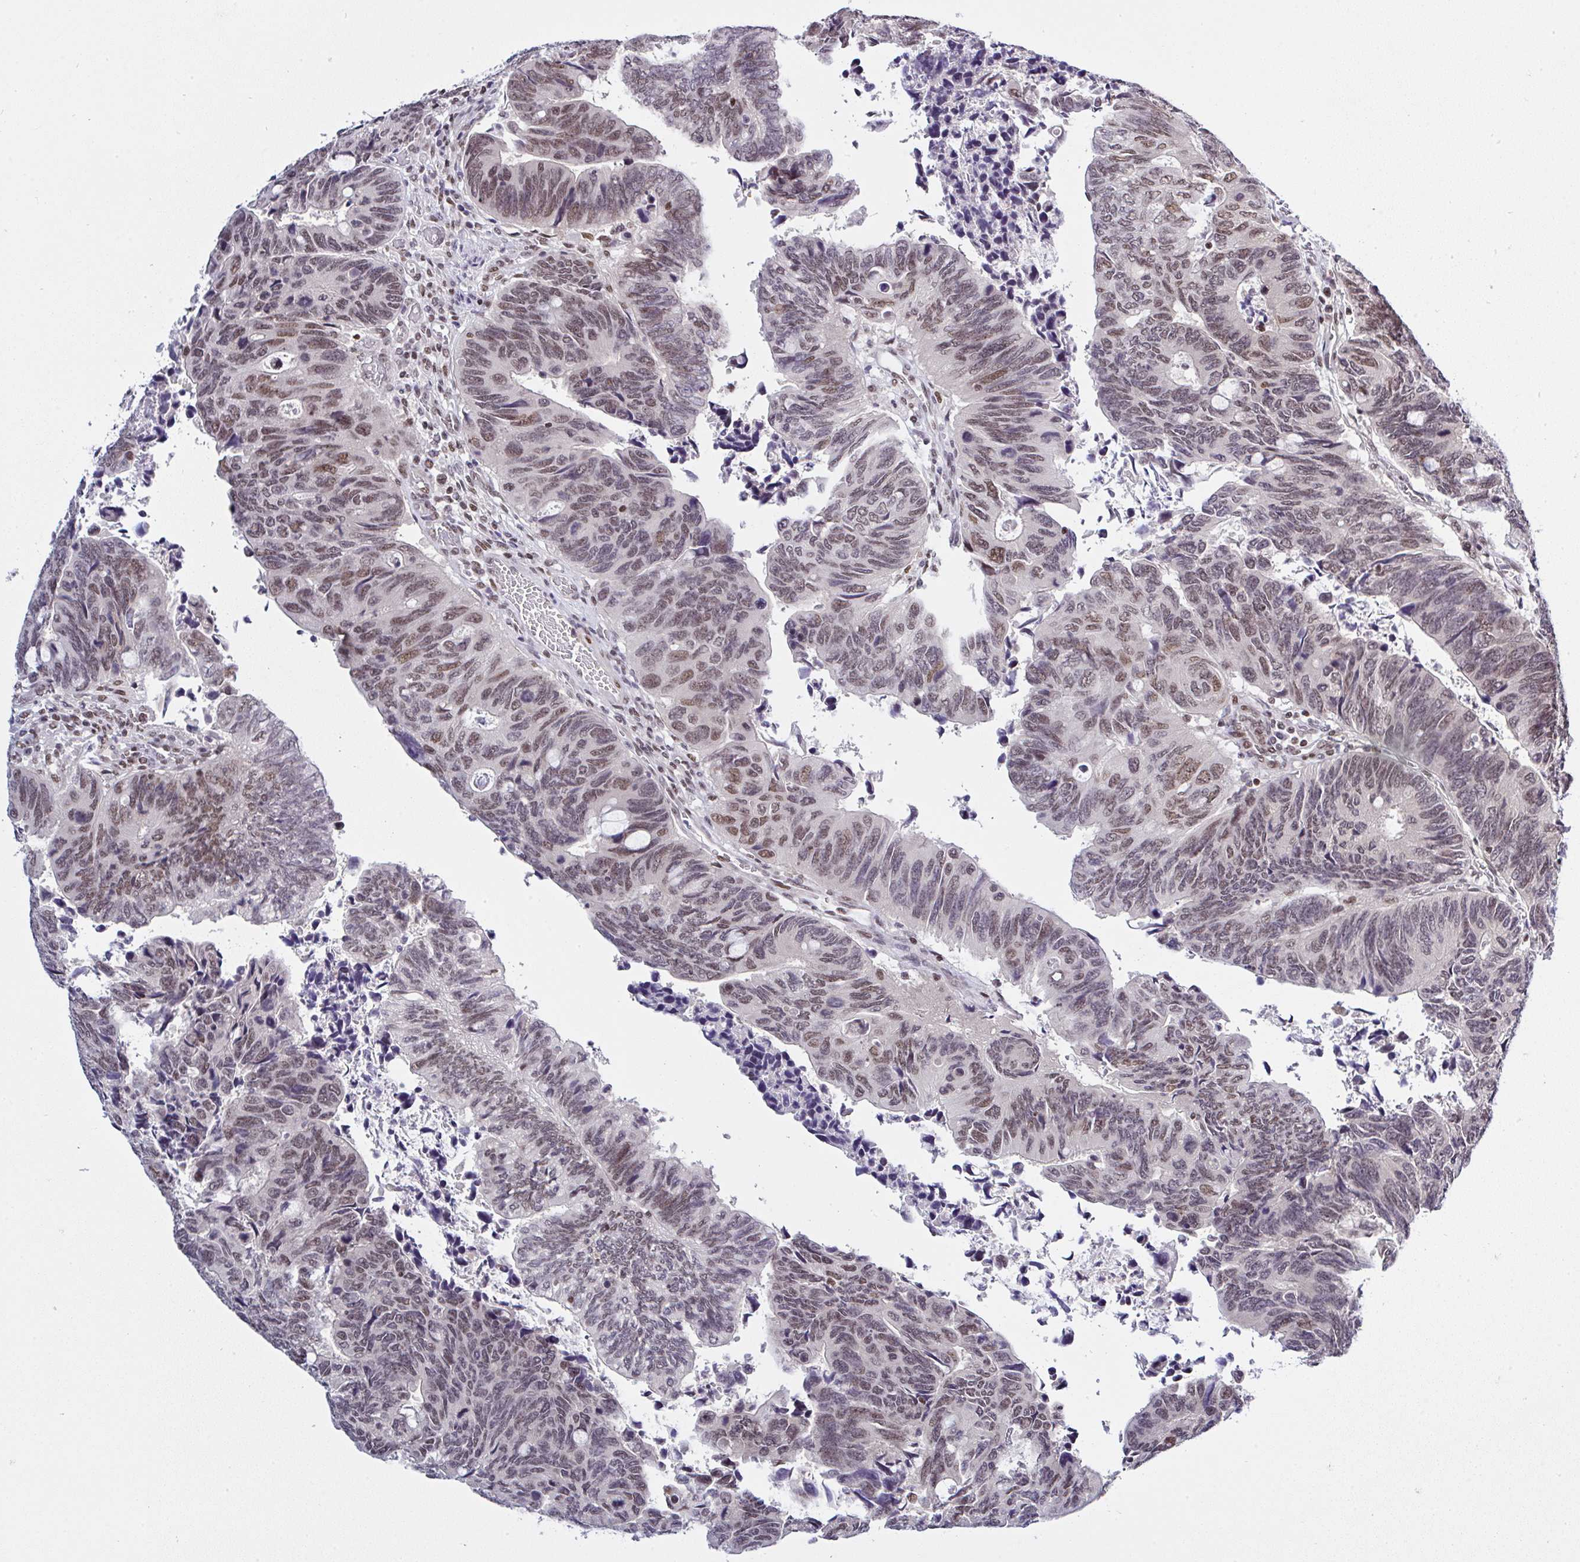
{"staining": {"intensity": "moderate", "quantity": "25%-75%", "location": "nuclear"}, "tissue": "colorectal cancer", "cell_type": "Tumor cells", "image_type": "cancer", "snomed": [{"axis": "morphology", "description": "Adenocarcinoma, NOS"}, {"axis": "topography", "description": "Colon"}], "caption": "A brown stain shows moderate nuclear staining of a protein in human colorectal cancer (adenocarcinoma) tumor cells.", "gene": "DR1", "patient": {"sex": "male", "age": 87}}